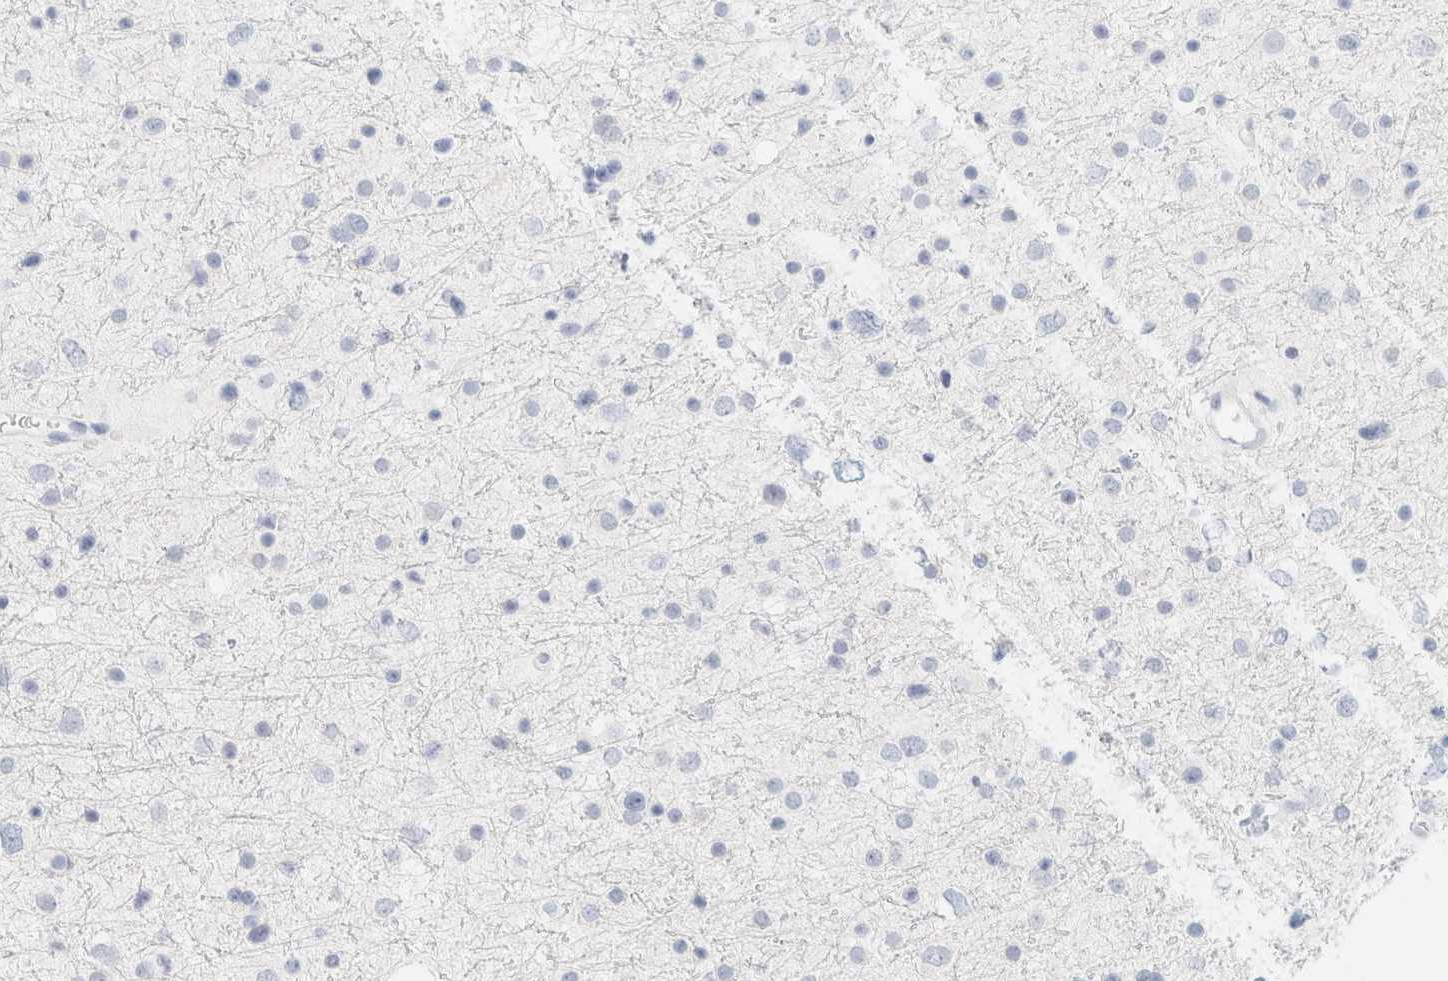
{"staining": {"intensity": "negative", "quantity": "none", "location": "none"}, "tissue": "glioma", "cell_type": "Tumor cells", "image_type": "cancer", "snomed": [{"axis": "morphology", "description": "Glioma, malignant, Low grade"}, {"axis": "topography", "description": "Brain"}], "caption": "Human glioma stained for a protein using immunohistochemistry (IHC) displays no positivity in tumor cells.", "gene": "KRT20", "patient": {"sex": "female", "age": 37}}